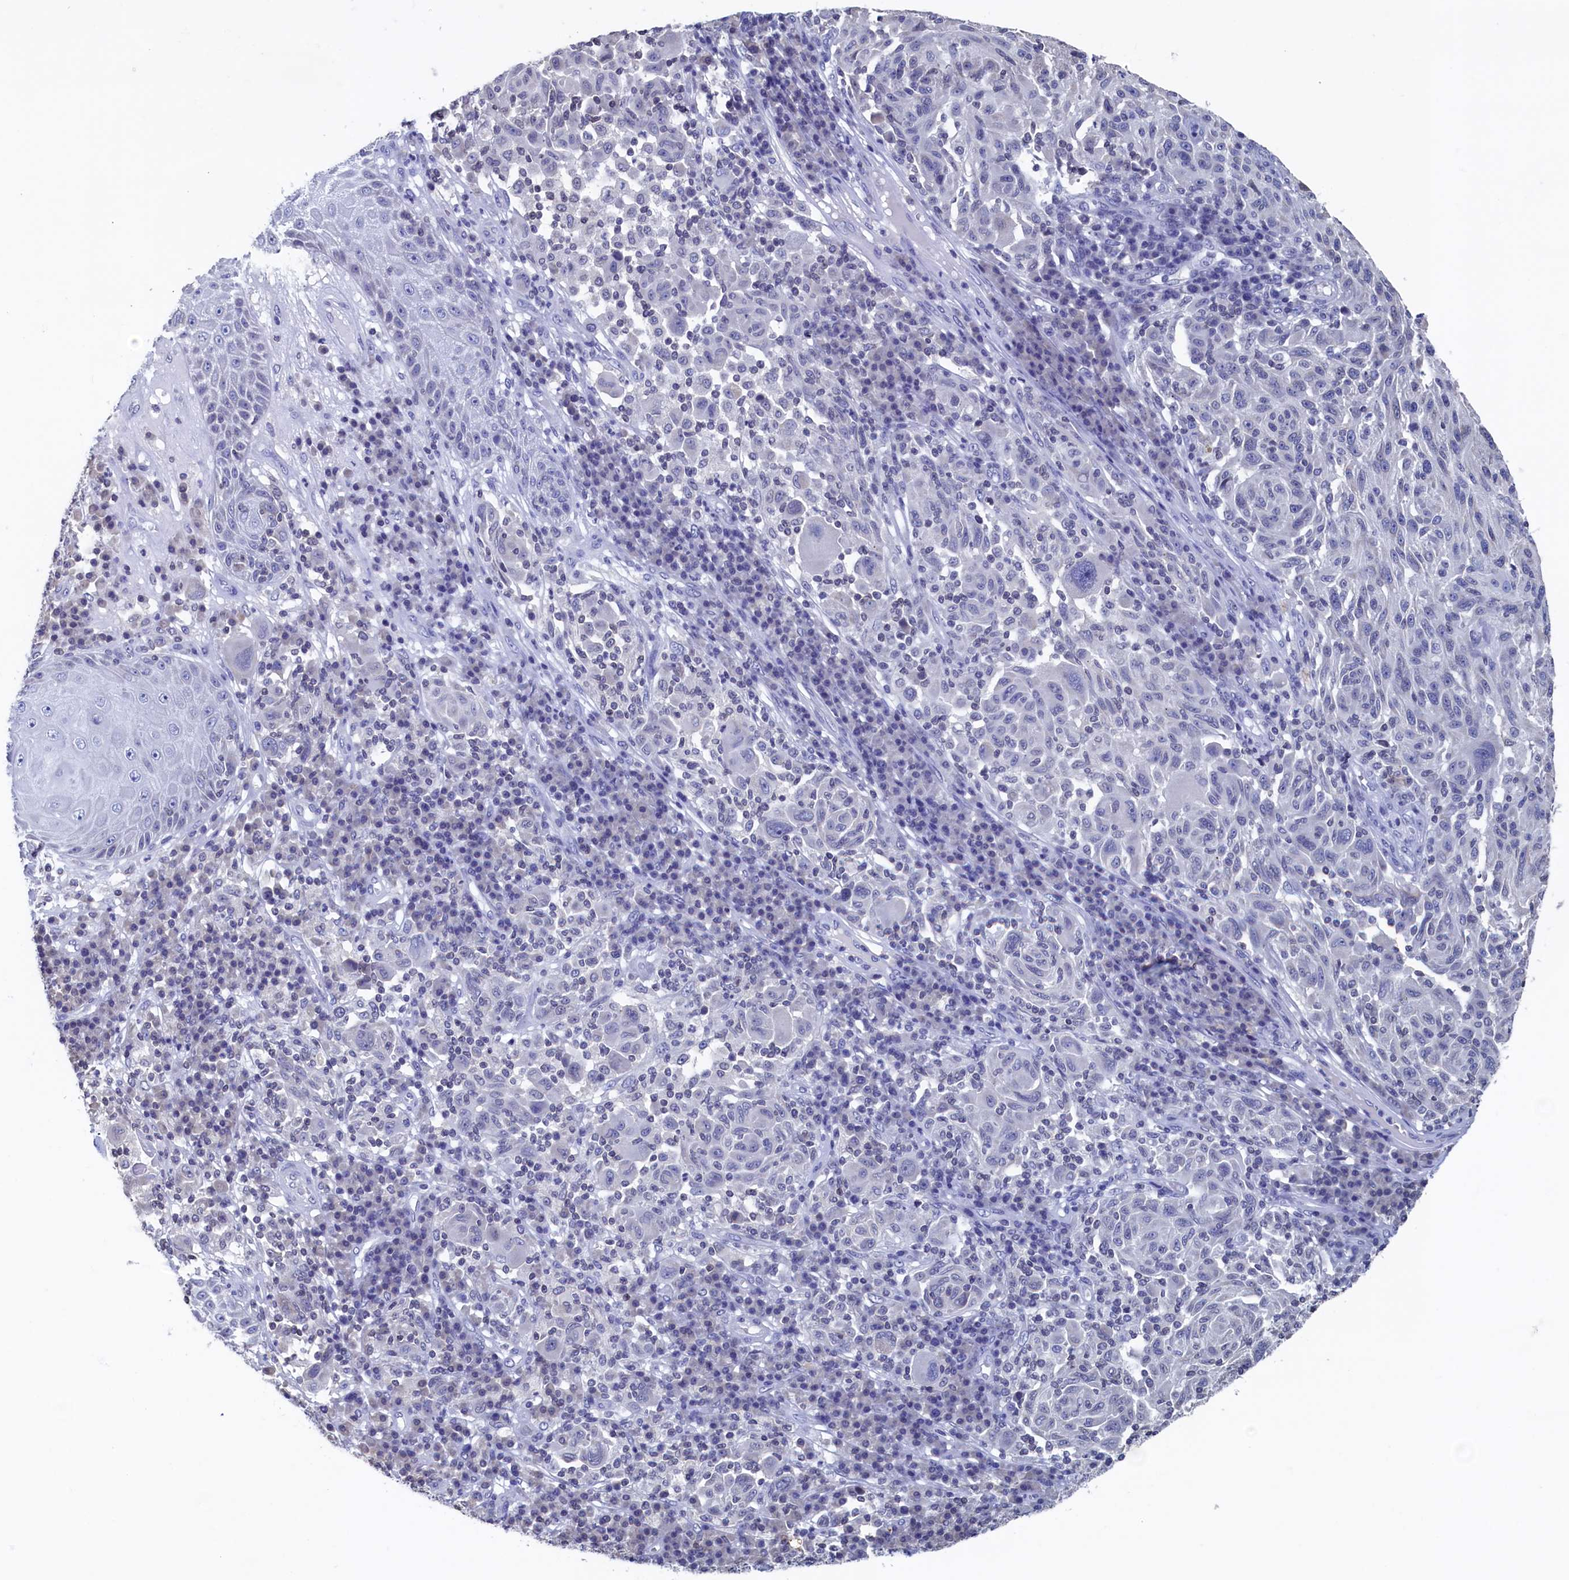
{"staining": {"intensity": "negative", "quantity": "none", "location": "none"}, "tissue": "melanoma", "cell_type": "Tumor cells", "image_type": "cancer", "snomed": [{"axis": "morphology", "description": "Malignant melanoma, NOS"}, {"axis": "topography", "description": "Skin"}], "caption": "A high-resolution photomicrograph shows immunohistochemistry staining of melanoma, which displays no significant staining in tumor cells.", "gene": "C11orf54", "patient": {"sex": "male", "age": 53}}